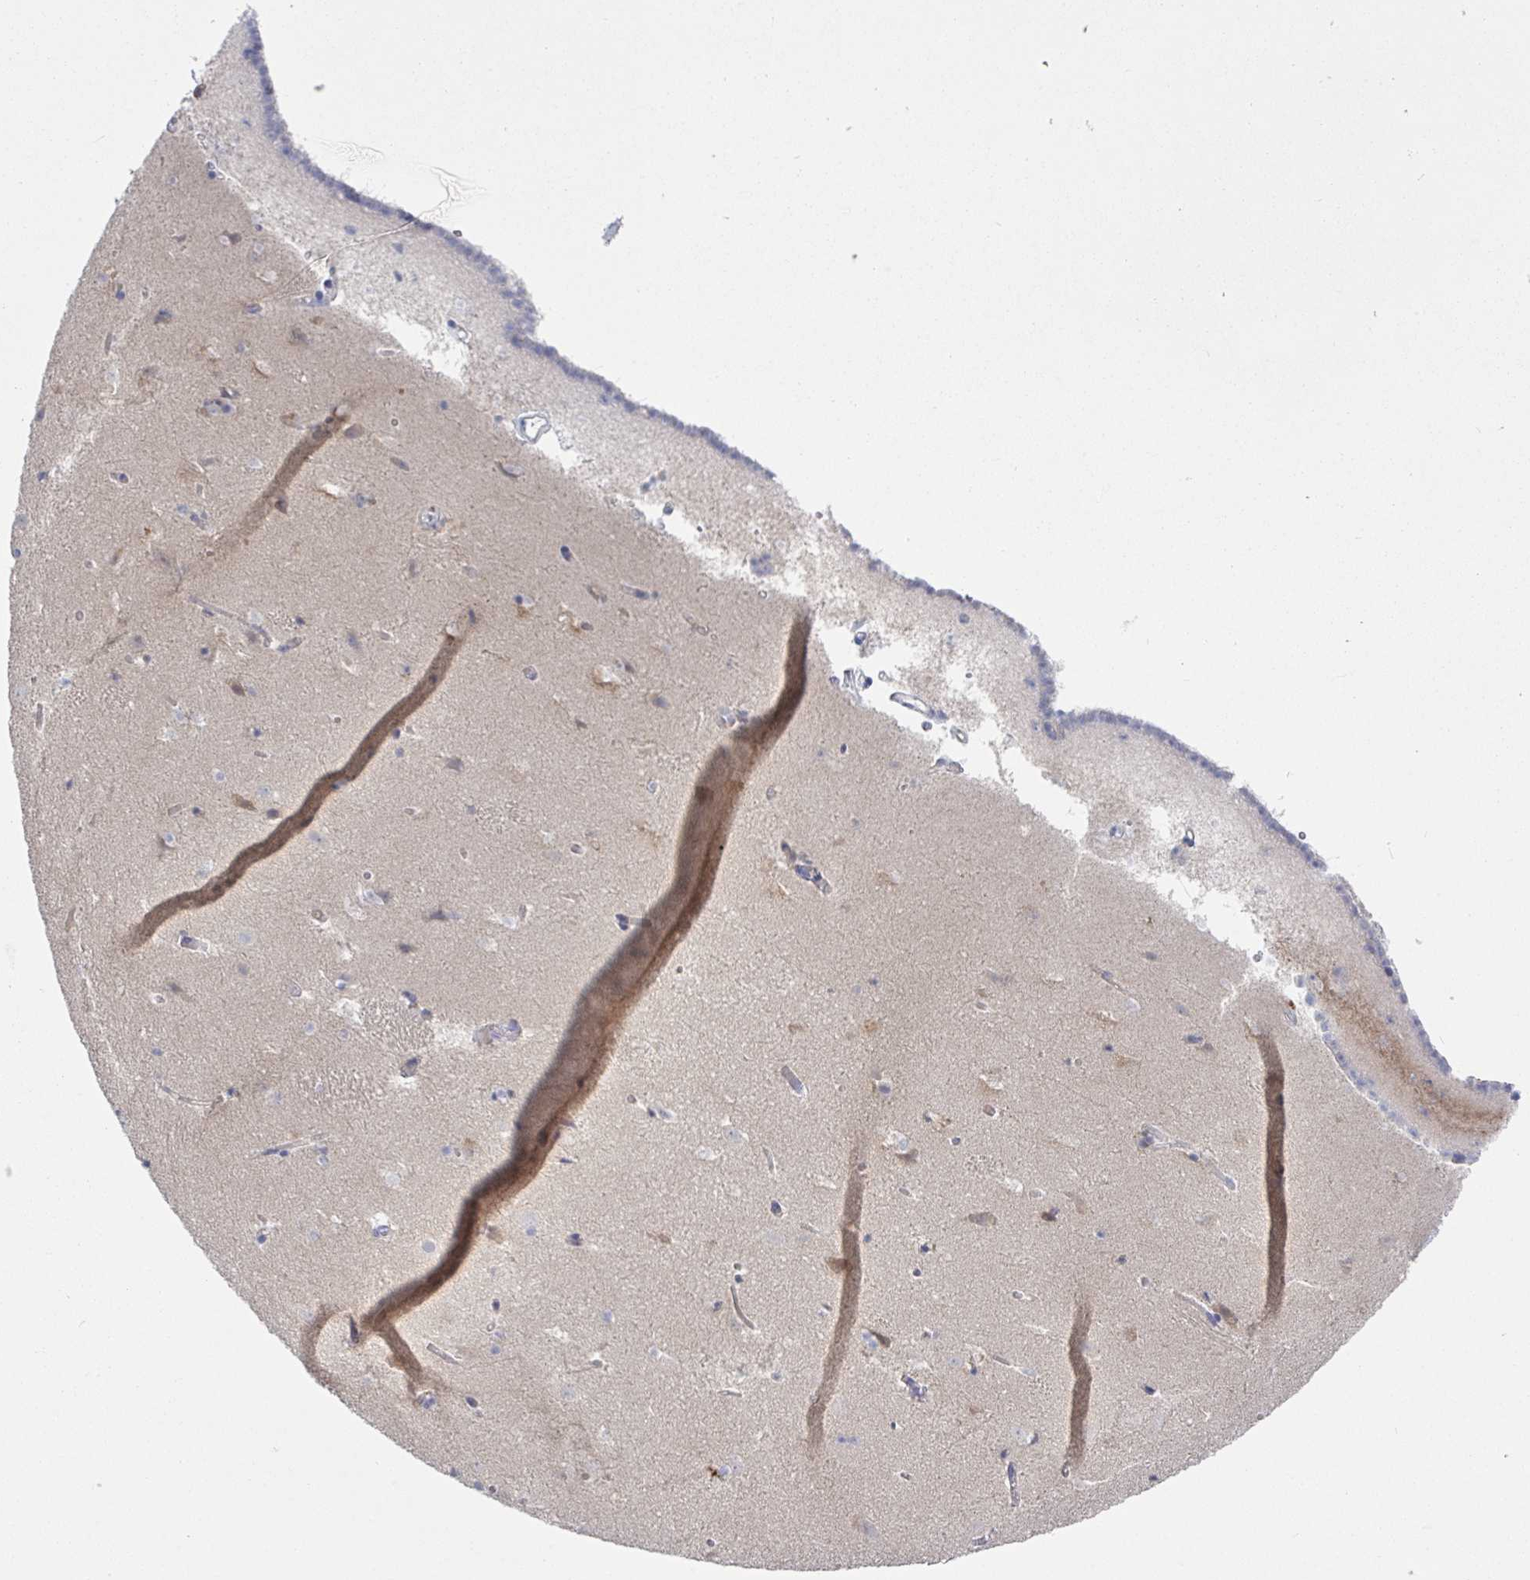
{"staining": {"intensity": "negative", "quantity": "none", "location": "none"}, "tissue": "caudate", "cell_type": "Glial cells", "image_type": "normal", "snomed": [{"axis": "morphology", "description": "Normal tissue, NOS"}, {"axis": "topography", "description": "Lateral ventricle wall"}], "caption": "Glial cells are negative for brown protein staining in benign caudate. Brightfield microscopy of immunohistochemistry (IHC) stained with DAB (3,3'-diaminobenzidine) (brown) and hematoxylin (blue), captured at high magnification.", "gene": "GPR148", "patient": {"sex": "male", "age": 37}}